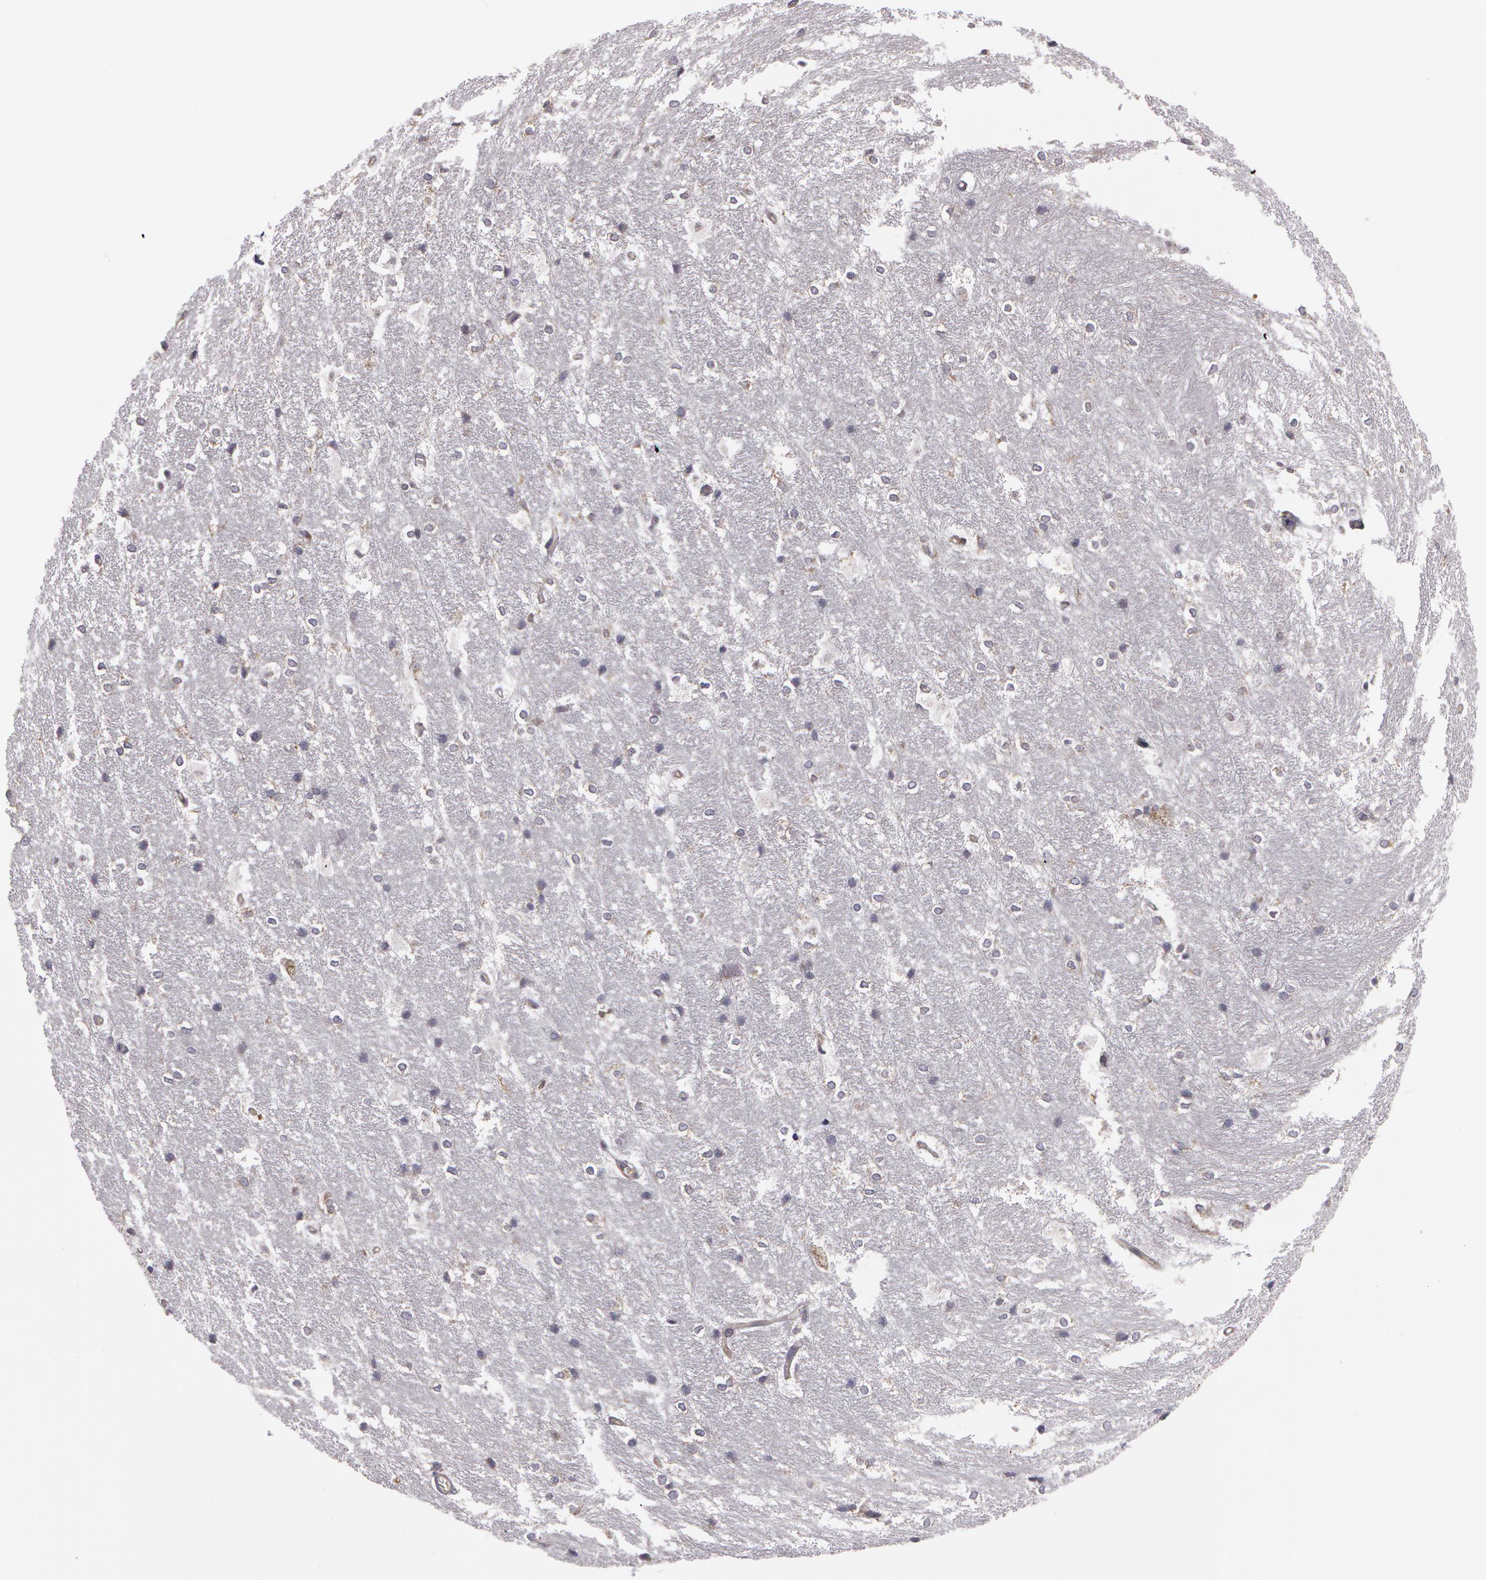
{"staining": {"intensity": "negative", "quantity": "none", "location": "none"}, "tissue": "hippocampus", "cell_type": "Glial cells", "image_type": "normal", "snomed": [{"axis": "morphology", "description": "Normal tissue, NOS"}, {"axis": "topography", "description": "Hippocampus"}], "caption": "An immunohistochemistry image of benign hippocampus is shown. There is no staining in glial cells of hippocampus.", "gene": "NEK9", "patient": {"sex": "female", "age": 19}}